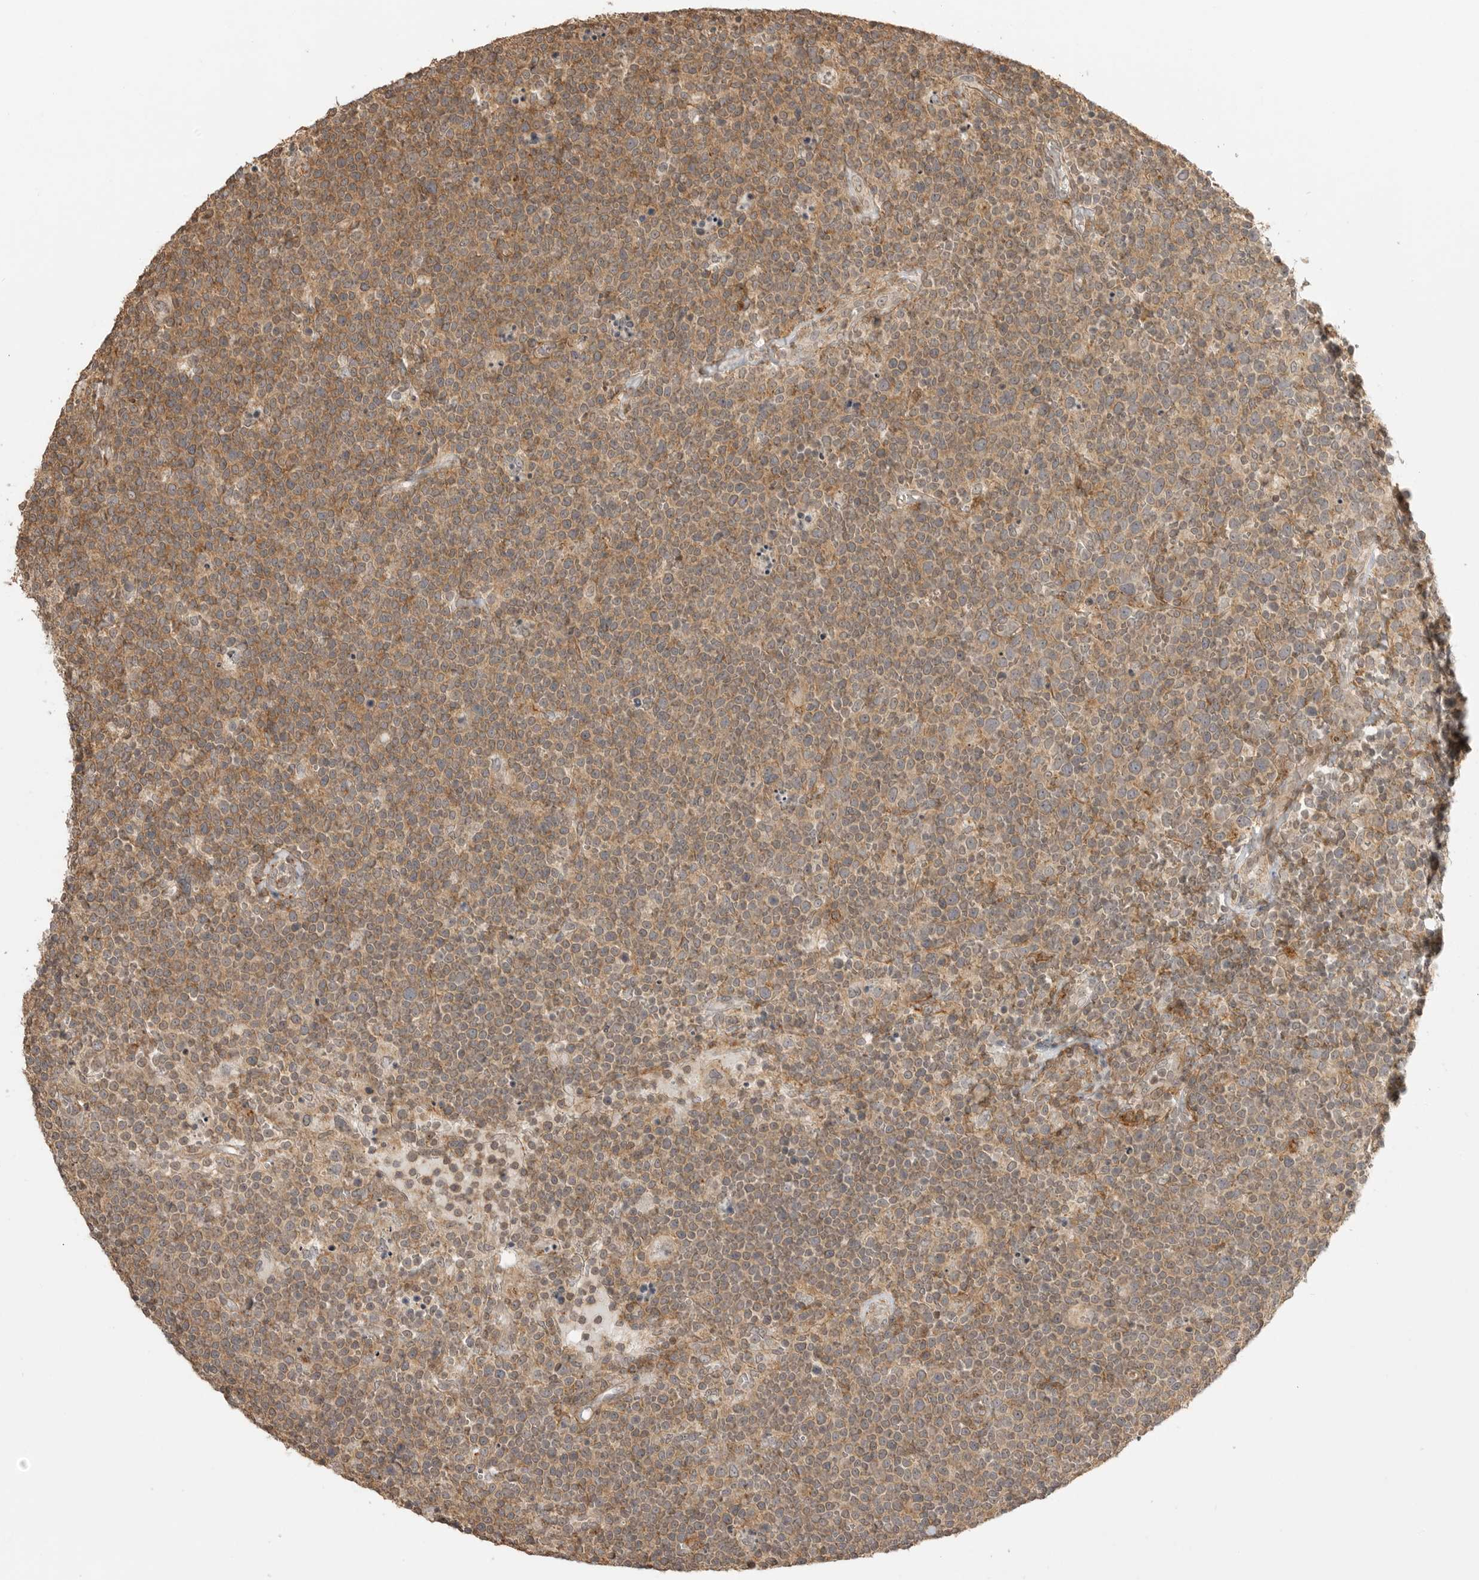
{"staining": {"intensity": "moderate", "quantity": ">75%", "location": "cytoplasmic/membranous"}, "tissue": "lymphoma", "cell_type": "Tumor cells", "image_type": "cancer", "snomed": [{"axis": "morphology", "description": "Malignant lymphoma, non-Hodgkin's type, High grade"}, {"axis": "topography", "description": "Lymph node"}], "caption": "High-grade malignant lymphoma, non-Hodgkin's type tissue reveals moderate cytoplasmic/membranous staining in approximately >75% of tumor cells, visualized by immunohistochemistry.", "gene": "GPC2", "patient": {"sex": "male", "age": 61}}